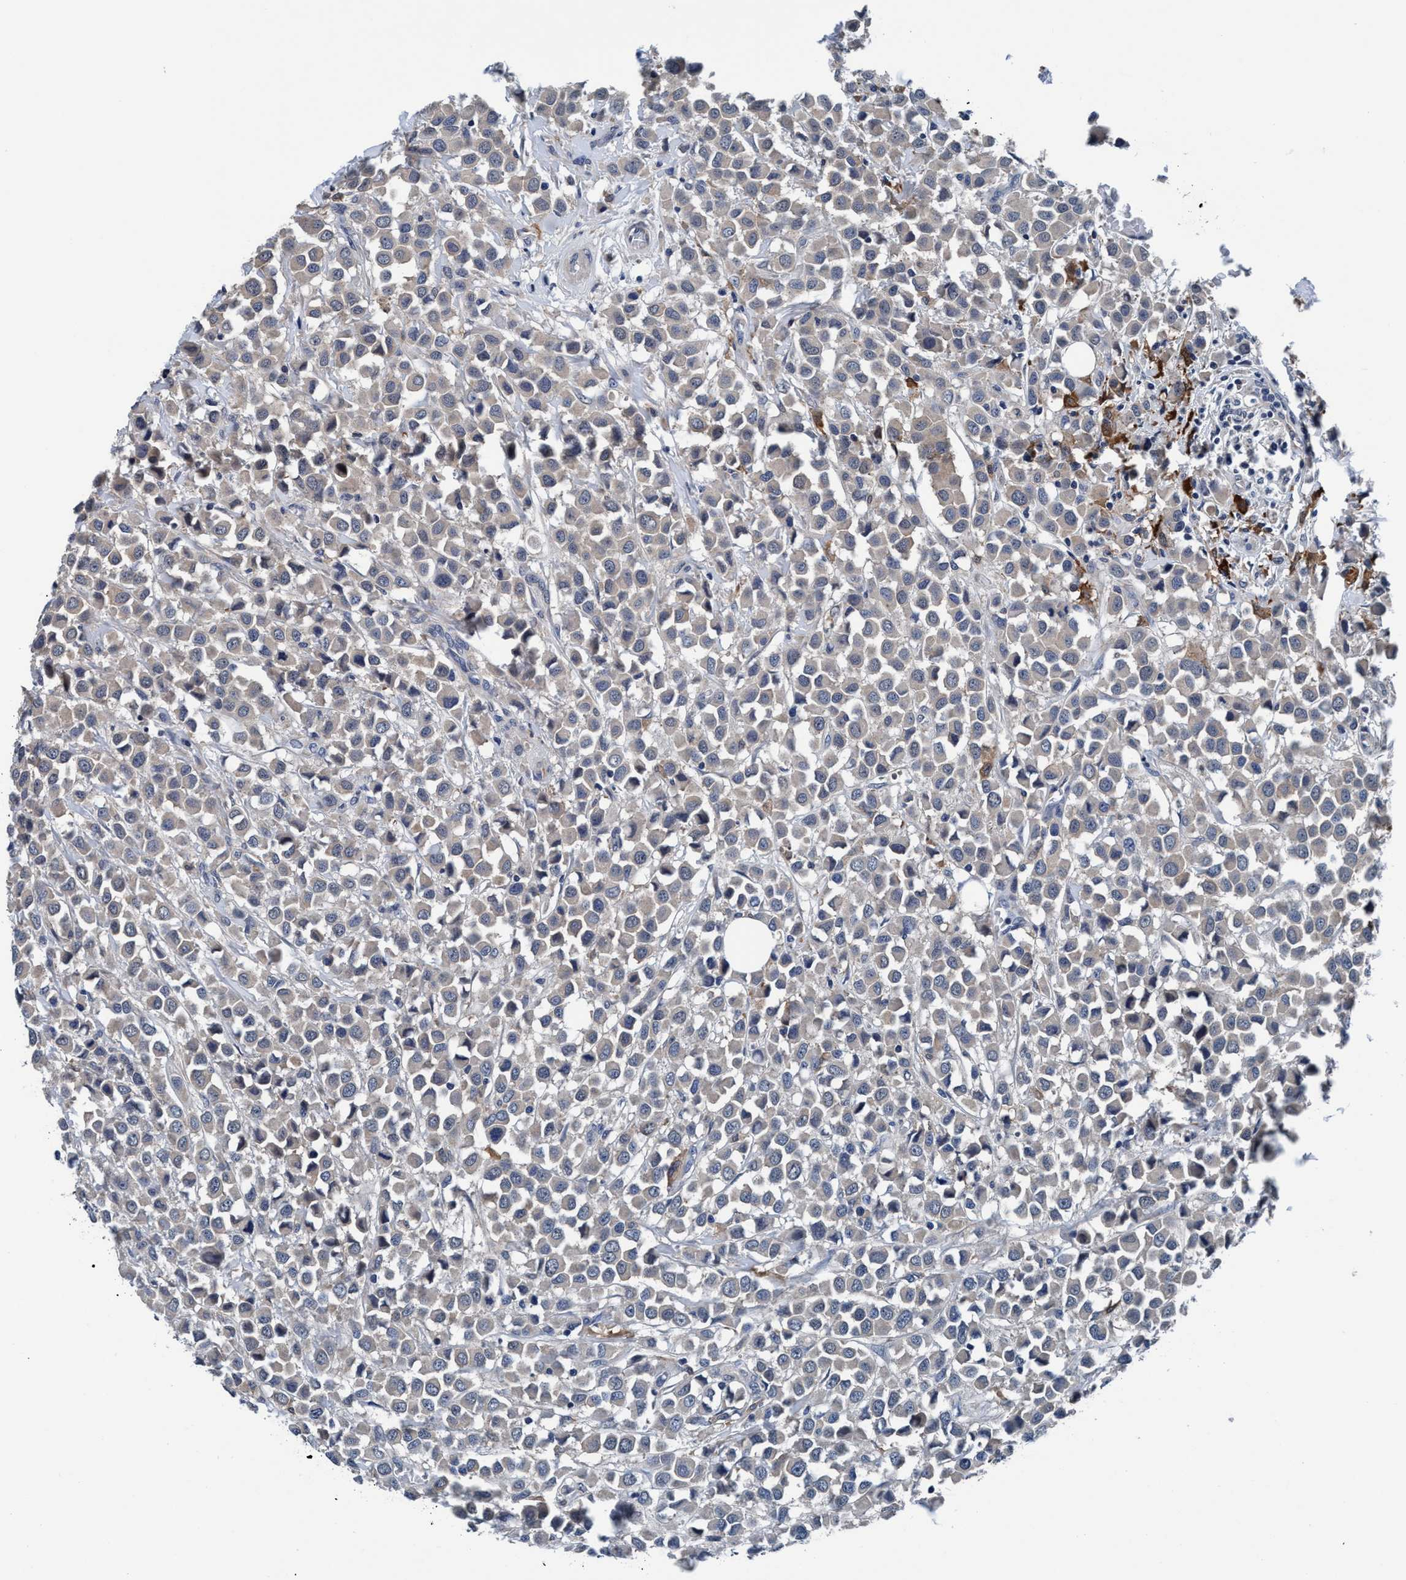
{"staining": {"intensity": "weak", "quantity": "25%-75%", "location": "cytoplasmic/membranous"}, "tissue": "breast cancer", "cell_type": "Tumor cells", "image_type": "cancer", "snomed": [{"axis": "morphology", "description": "Duct carcinoma"}, {"axis": "topography", "description": "Breast"}], "caption": "Intraductal carcinoma (breast) was stained to show a protein in brown. There is low levels of weak cytoplasmic/membranous positivity in about 25%-75% of tumor cells.", "gene": "TMEM94", "patient": {"sex": "female", "age": 61}}